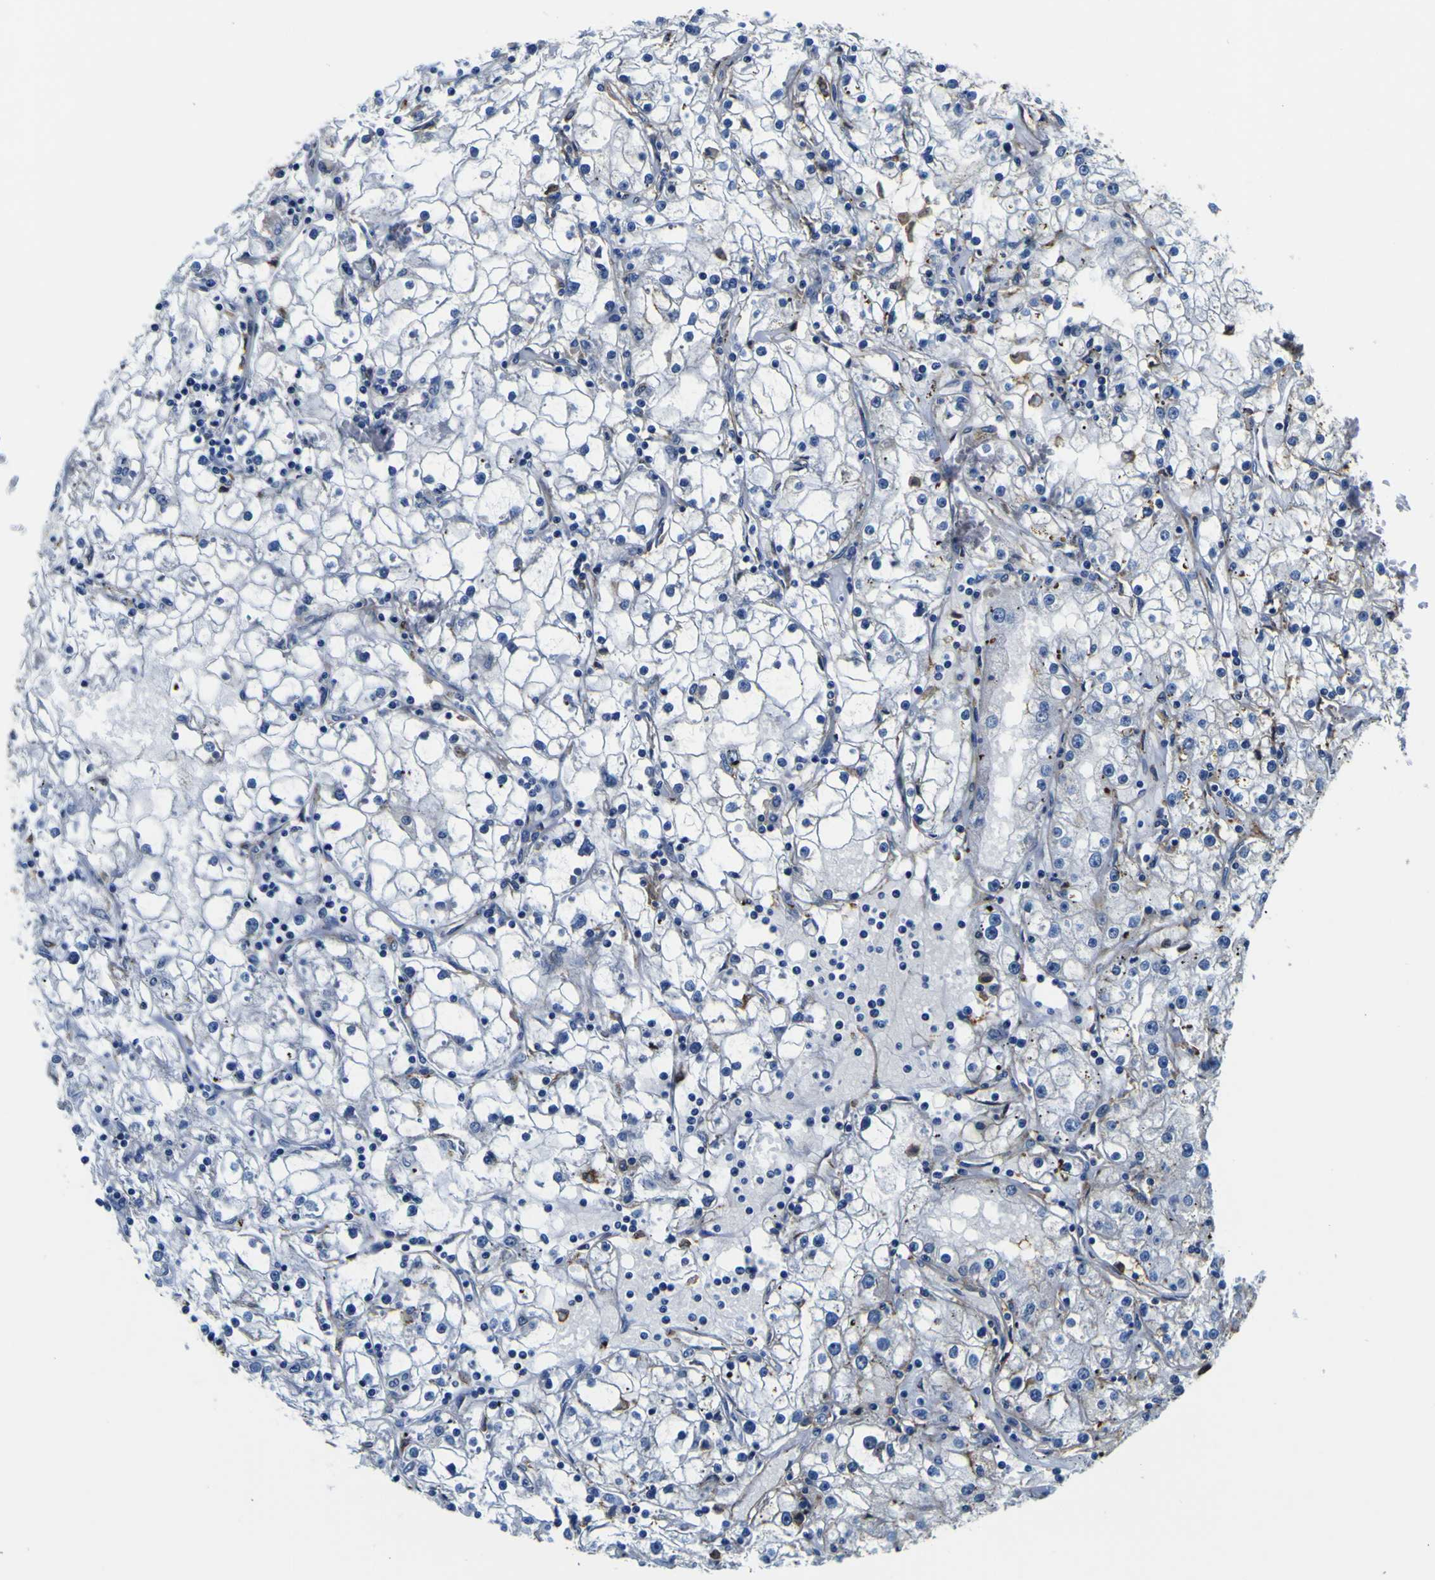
{"staining": {"intensity": "moderate", "quantity": "<25%", "location": "cytoplasmic/membranous"}, "tissue": "renal cancer", "cell_type": "Tumor cells", "image_type": "cancer", "snomed": [{"axis": "morphology", "description": "Adenocarcinoma, NOS"}, {"axis": "topography", "description": "Kidney"}], "caption": "Immunohistochemistry (IHC) micrograph of renal cancer stained for a protein (brown), which exhibits low levels of moderate cytoplasmic/membranous expression in about <25% of tumor cells.", "gene": "PXDN", "patient": {"sex": "male", "age": 56}}